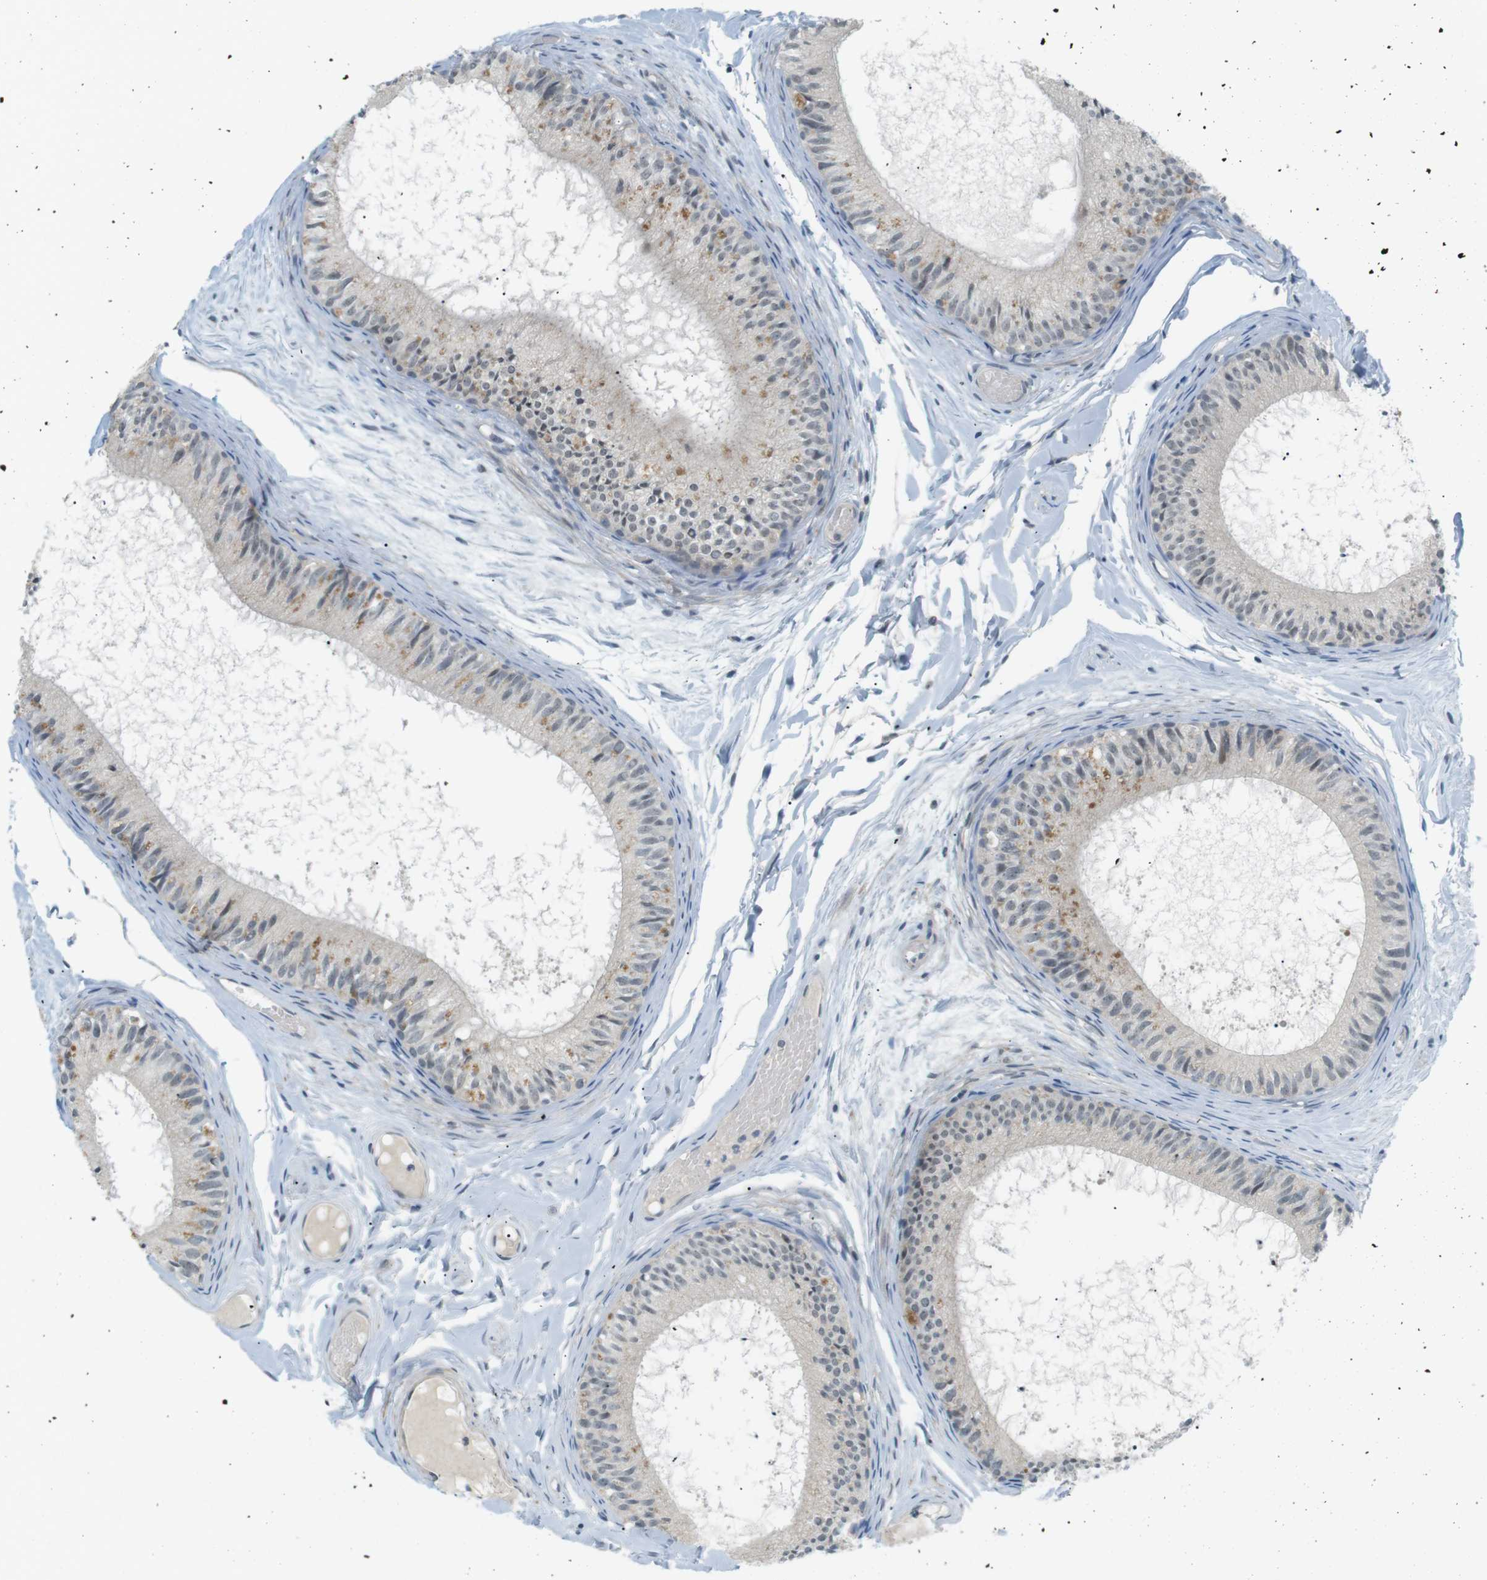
{"staining": {"intensity": "negative", "quantity": "none", "location": "none"}, "tissue": "epididymis", "cell_type": "Glandular cells", "image_type": "normal", "snomed": [{"axis": "morphology", "description": "Normal tissue, NOS"}, {"axis": "topography", "description": "Epididymis"}], "caption": "Glandular cells show no significant positivity in unremarkable epididymis. (Stains: DAB (3,3'-diaminobenzidine) immunohistochemistry with hematoxylin counter stain, Microscopy: brightfield microscopy at high magnification).", "gene": "RTN3", "patient": {"sex": "male", "age": 46}}